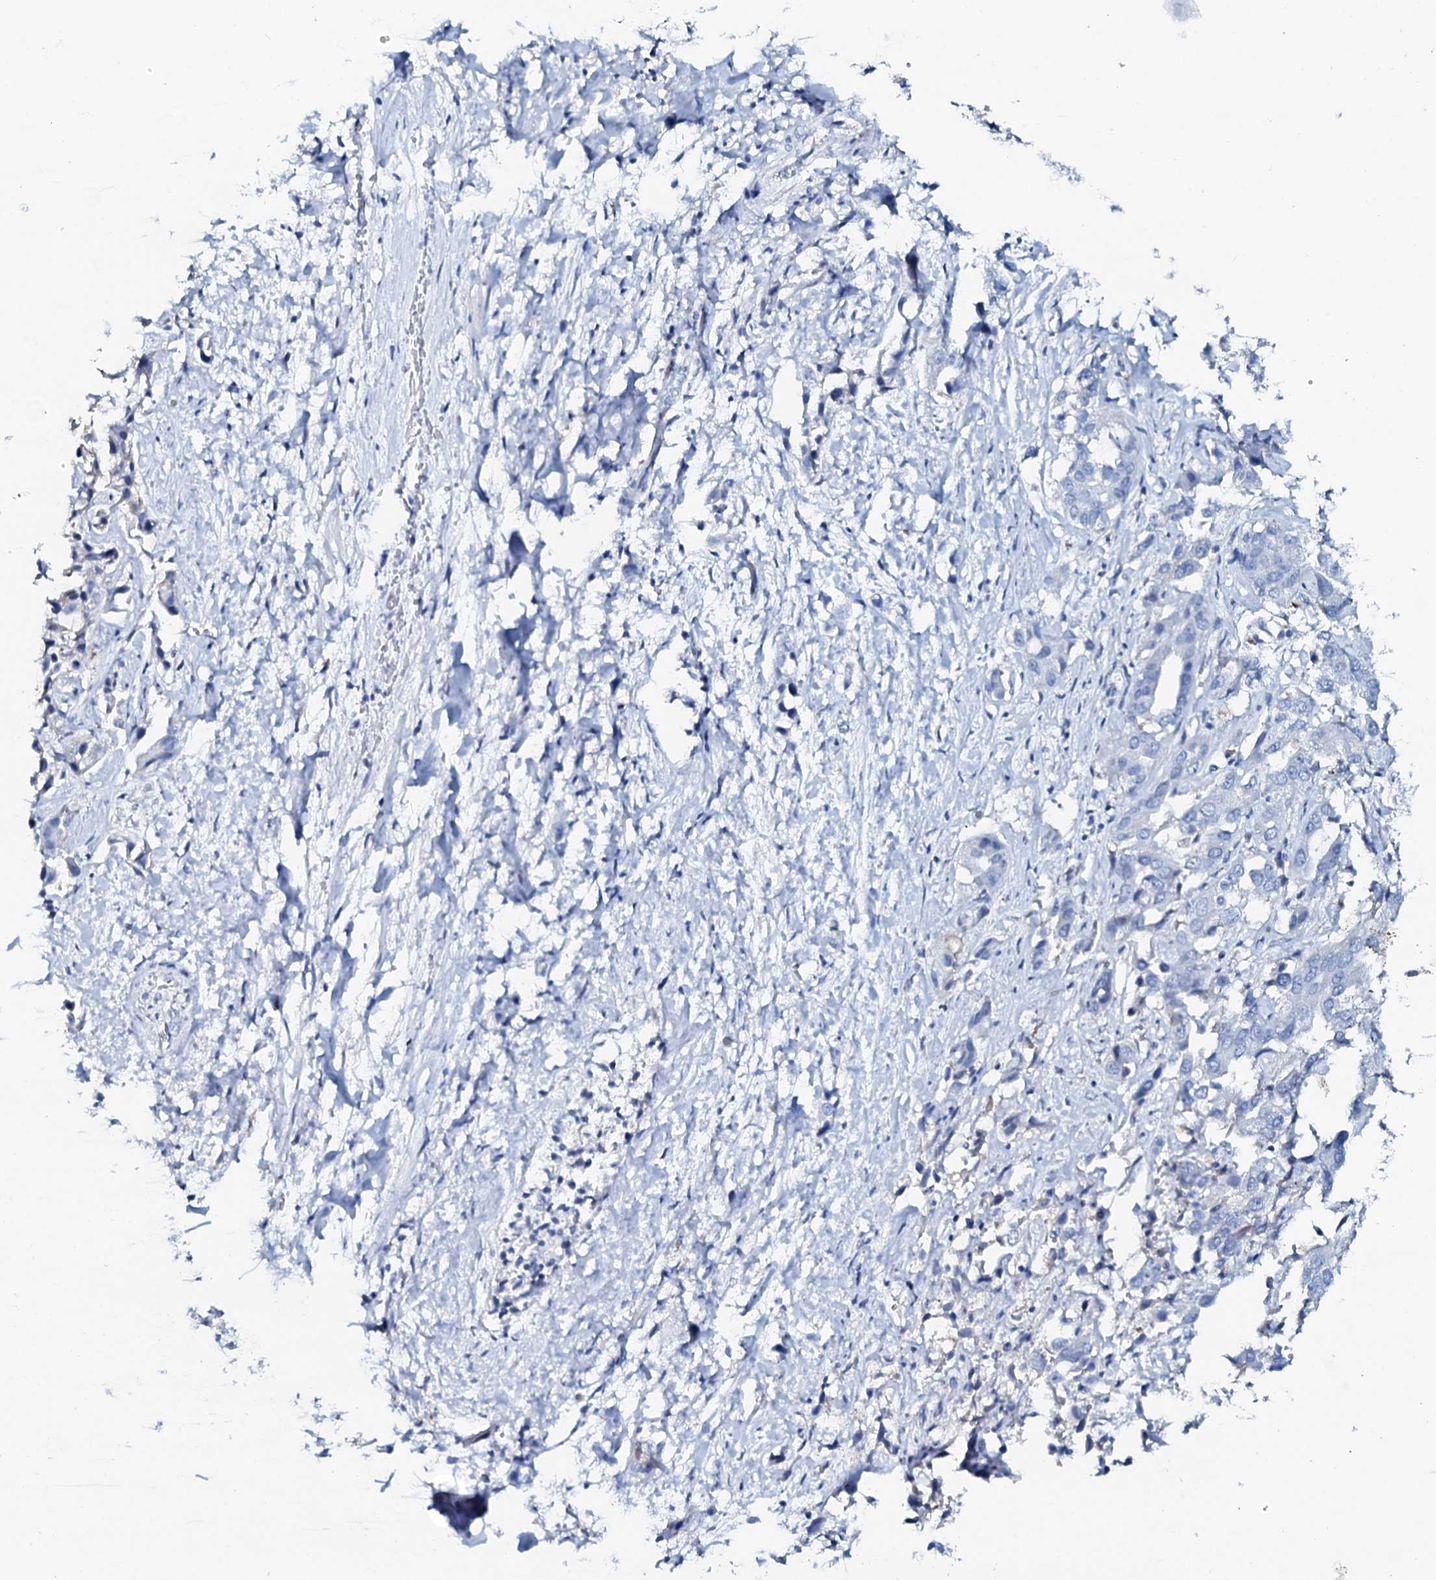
{"staining": {"intensity": "negative", "quantity": "none", "location": "none"}, "tissue": "liver cancer", "cell_type": "Tumor cells", "image_type": "cancer", "snomed": [{"axis": "morphology", "description": "Cholangiocarcinoma"}, {"axis": "topography", "description": "Liver"}], "caption": "DAB (3,3'-diaminobenzidine) immunohistochemical staining of human liver cancer (cholangiocarcinoma) exhibits no significant staining in tumor cells.", "gene": "AMER2", "patient": {"sex": "female", "age": 52}}